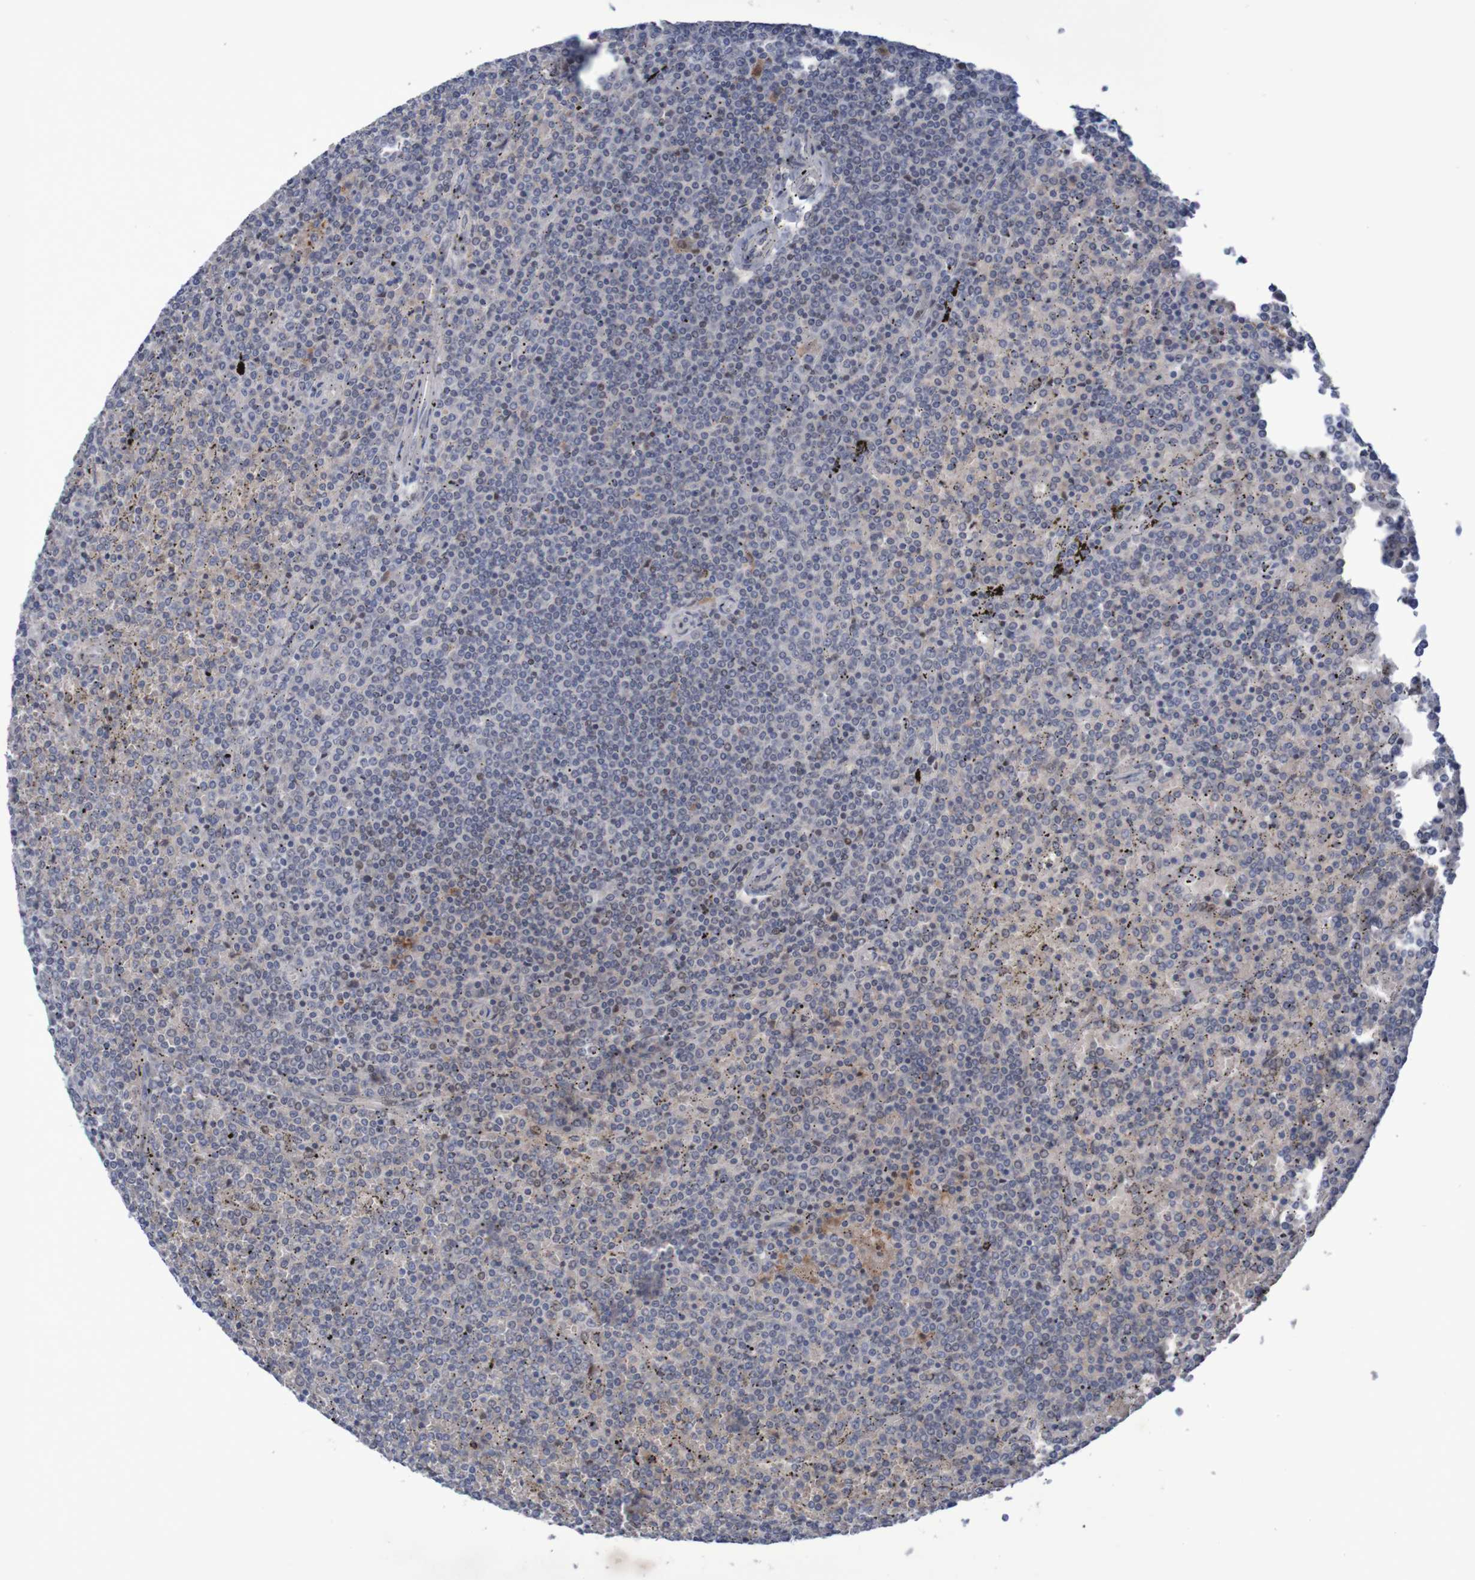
{"staining": {"intensity": "negative", "quantity": "none", "location": "none"}, "tissue": "lymphoma", "cell_type": "Tumor cells", "image_type": "cancer", "snomed": [{"axis": "morphology", "description": "Malignant lymphoma, non-Hodgkin's type, Low grade"}, {"axis": "topography", "description": "Spleen"}], "caption": "IHC of human lymphoma demonstrates no positivity in tumor cells.", "gene": "FBP2", "patient": {"sex": "female", "age": 19}}